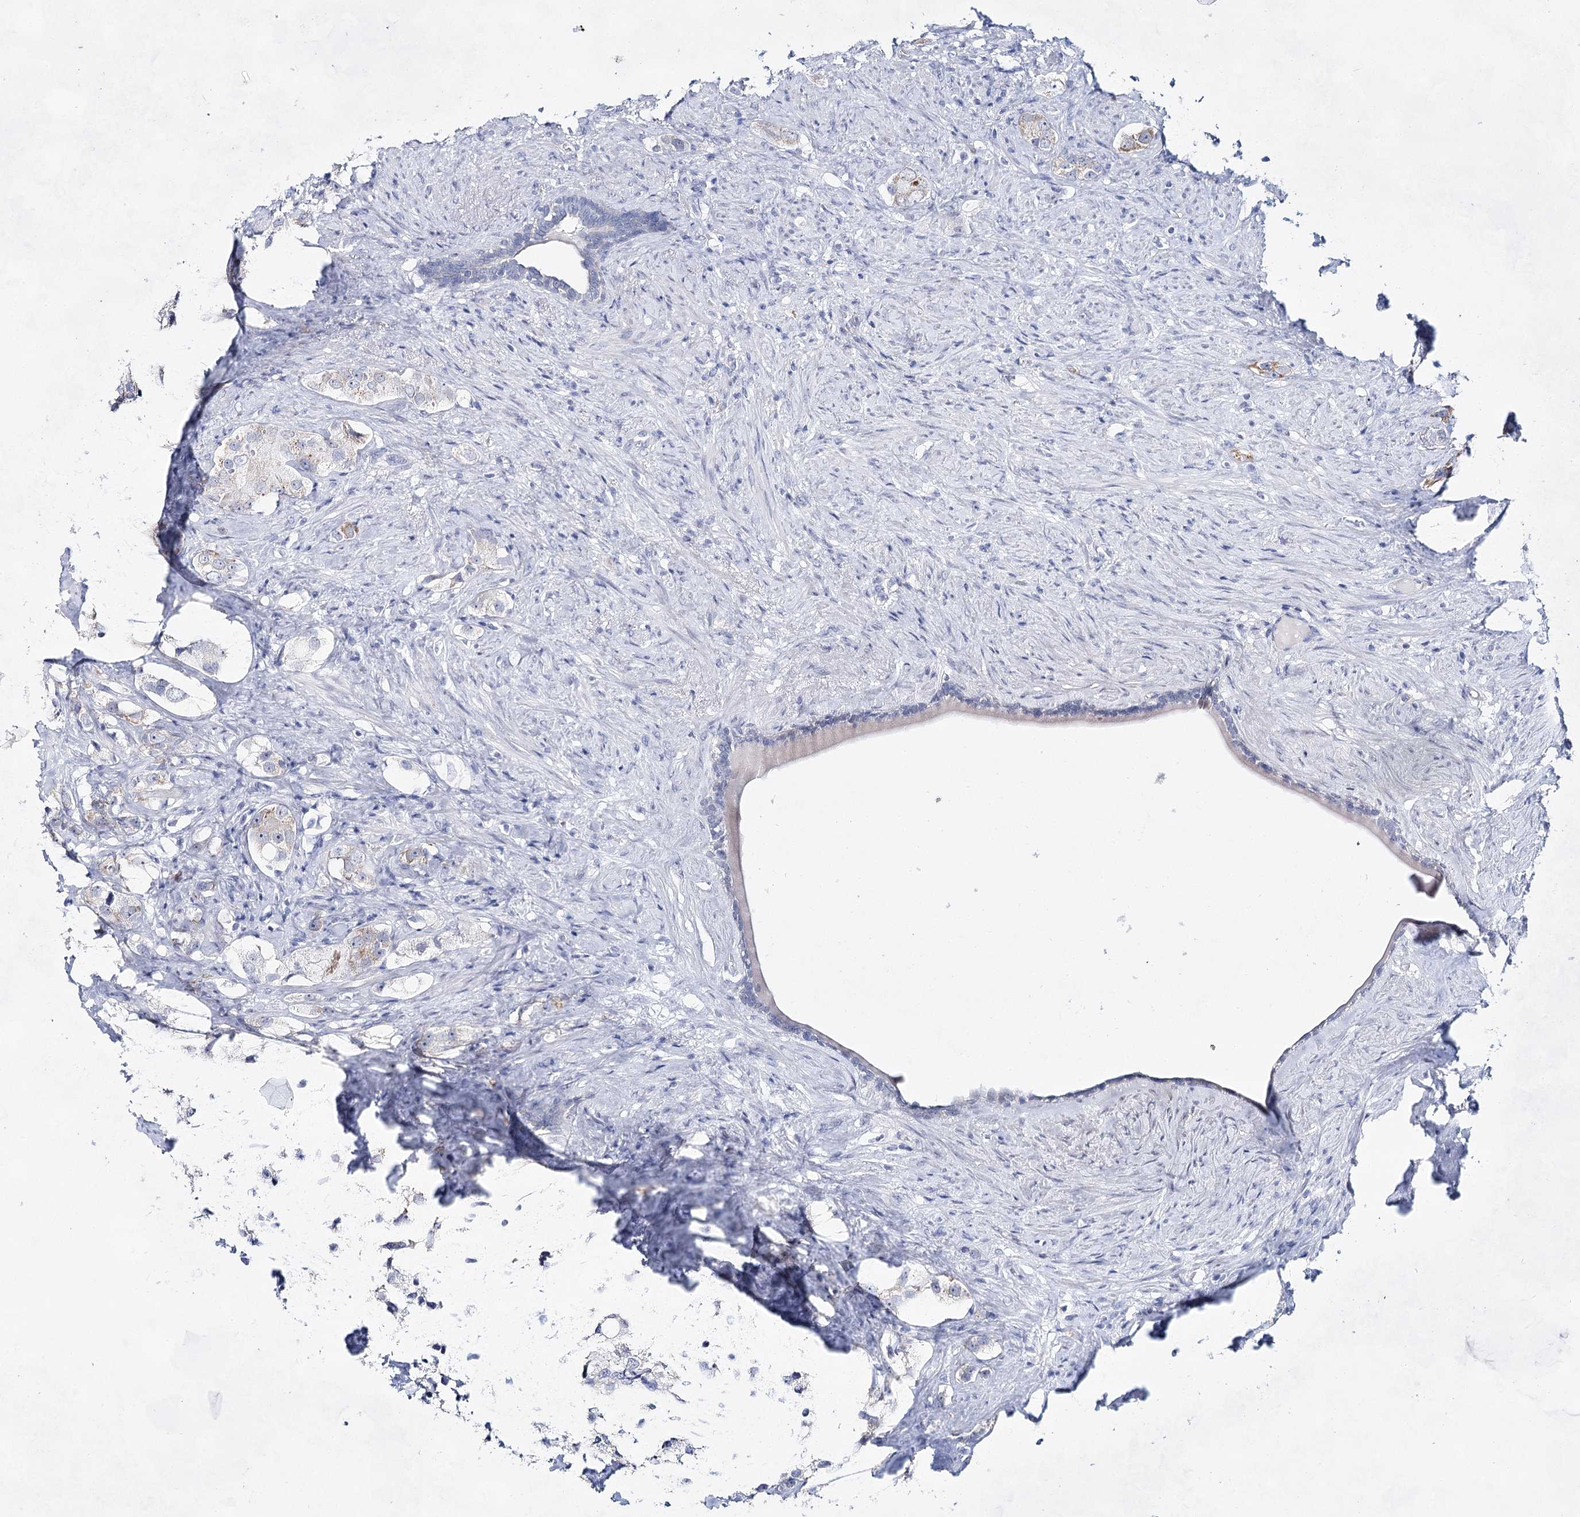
{"staining": {"intensity": "weak", "quantity": "25%-75%", "location": "cytoplasmic/membranous"}, "tissue": "prostate cancer", "cell_type": "Tumor cells", "image_type": "cancer", "snomed": [{"axis": "morphology", "description": "Adenocarcinoma, High grade"}, {"axis": "topography", "description": "Prostate"}], "caption": "IHC (DAB) staining of human high-grade adenocarcinoma (prostate) reveals weak cytoplasmic/membranous protein positivity in approximately 25%-75% of tumor cells. The protein of interest is shown in brown color, while the nuclei are stained blue.", "gene": "BPHL", "patient": {"sex": "male", "age": 63}}